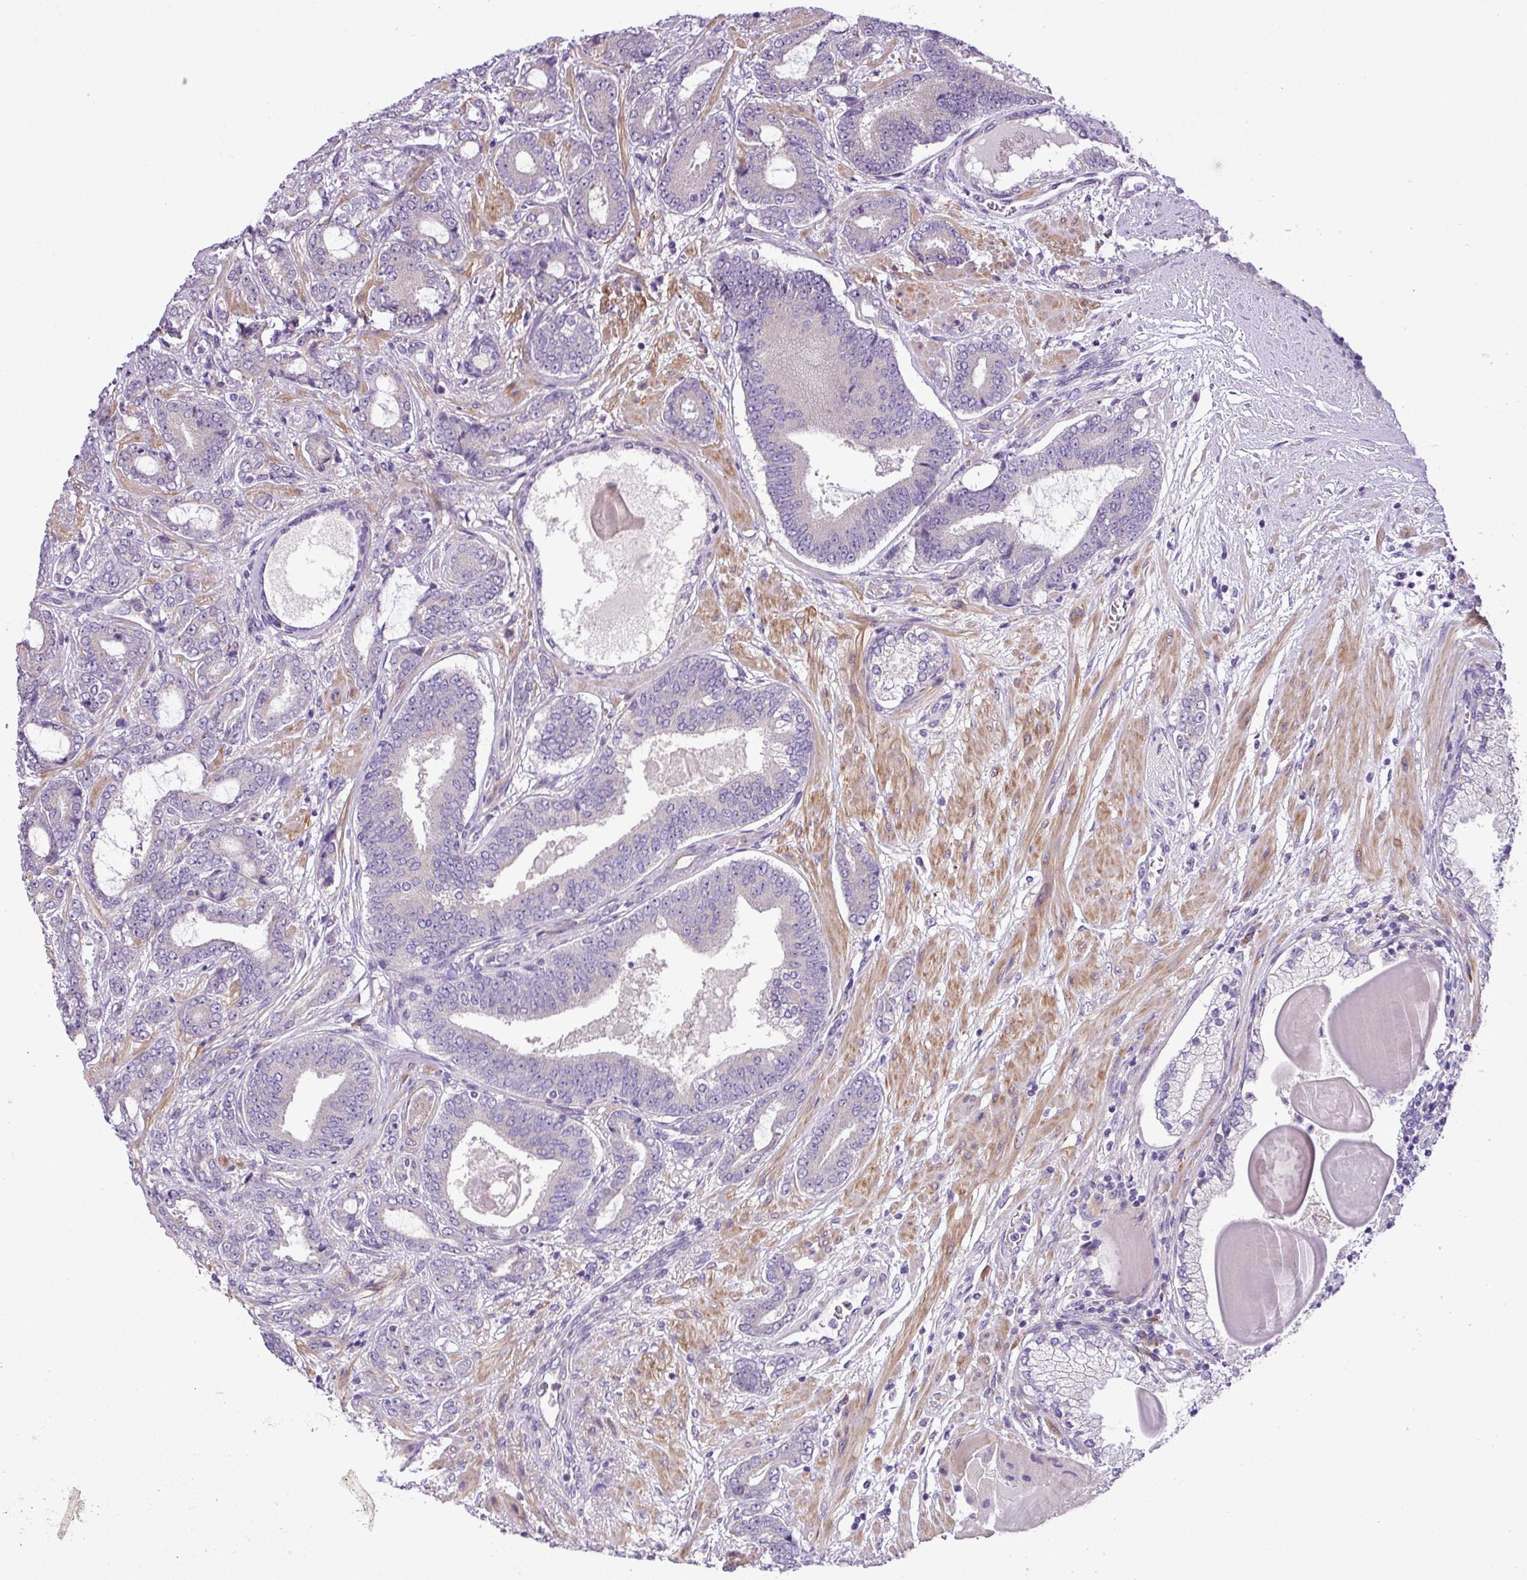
{"staining": {"intensity": "negative", "quantity": "none", "location": "none"}, "tissue": "prostate cancer", "cell_type": "Tumor cells", "image_type": "cancer", "snomed": [{"axis": "morphology", "description": "Adenocarcinoma, Low grade"}, {"axis": "topography", "description": "Prostate and seminal vesicle, NOS"}], "caption": "Tumor cells show no significant expression in prostate cancer.", "gene": "MOCS3", "patient": {"sex": "male", "age": 61}}